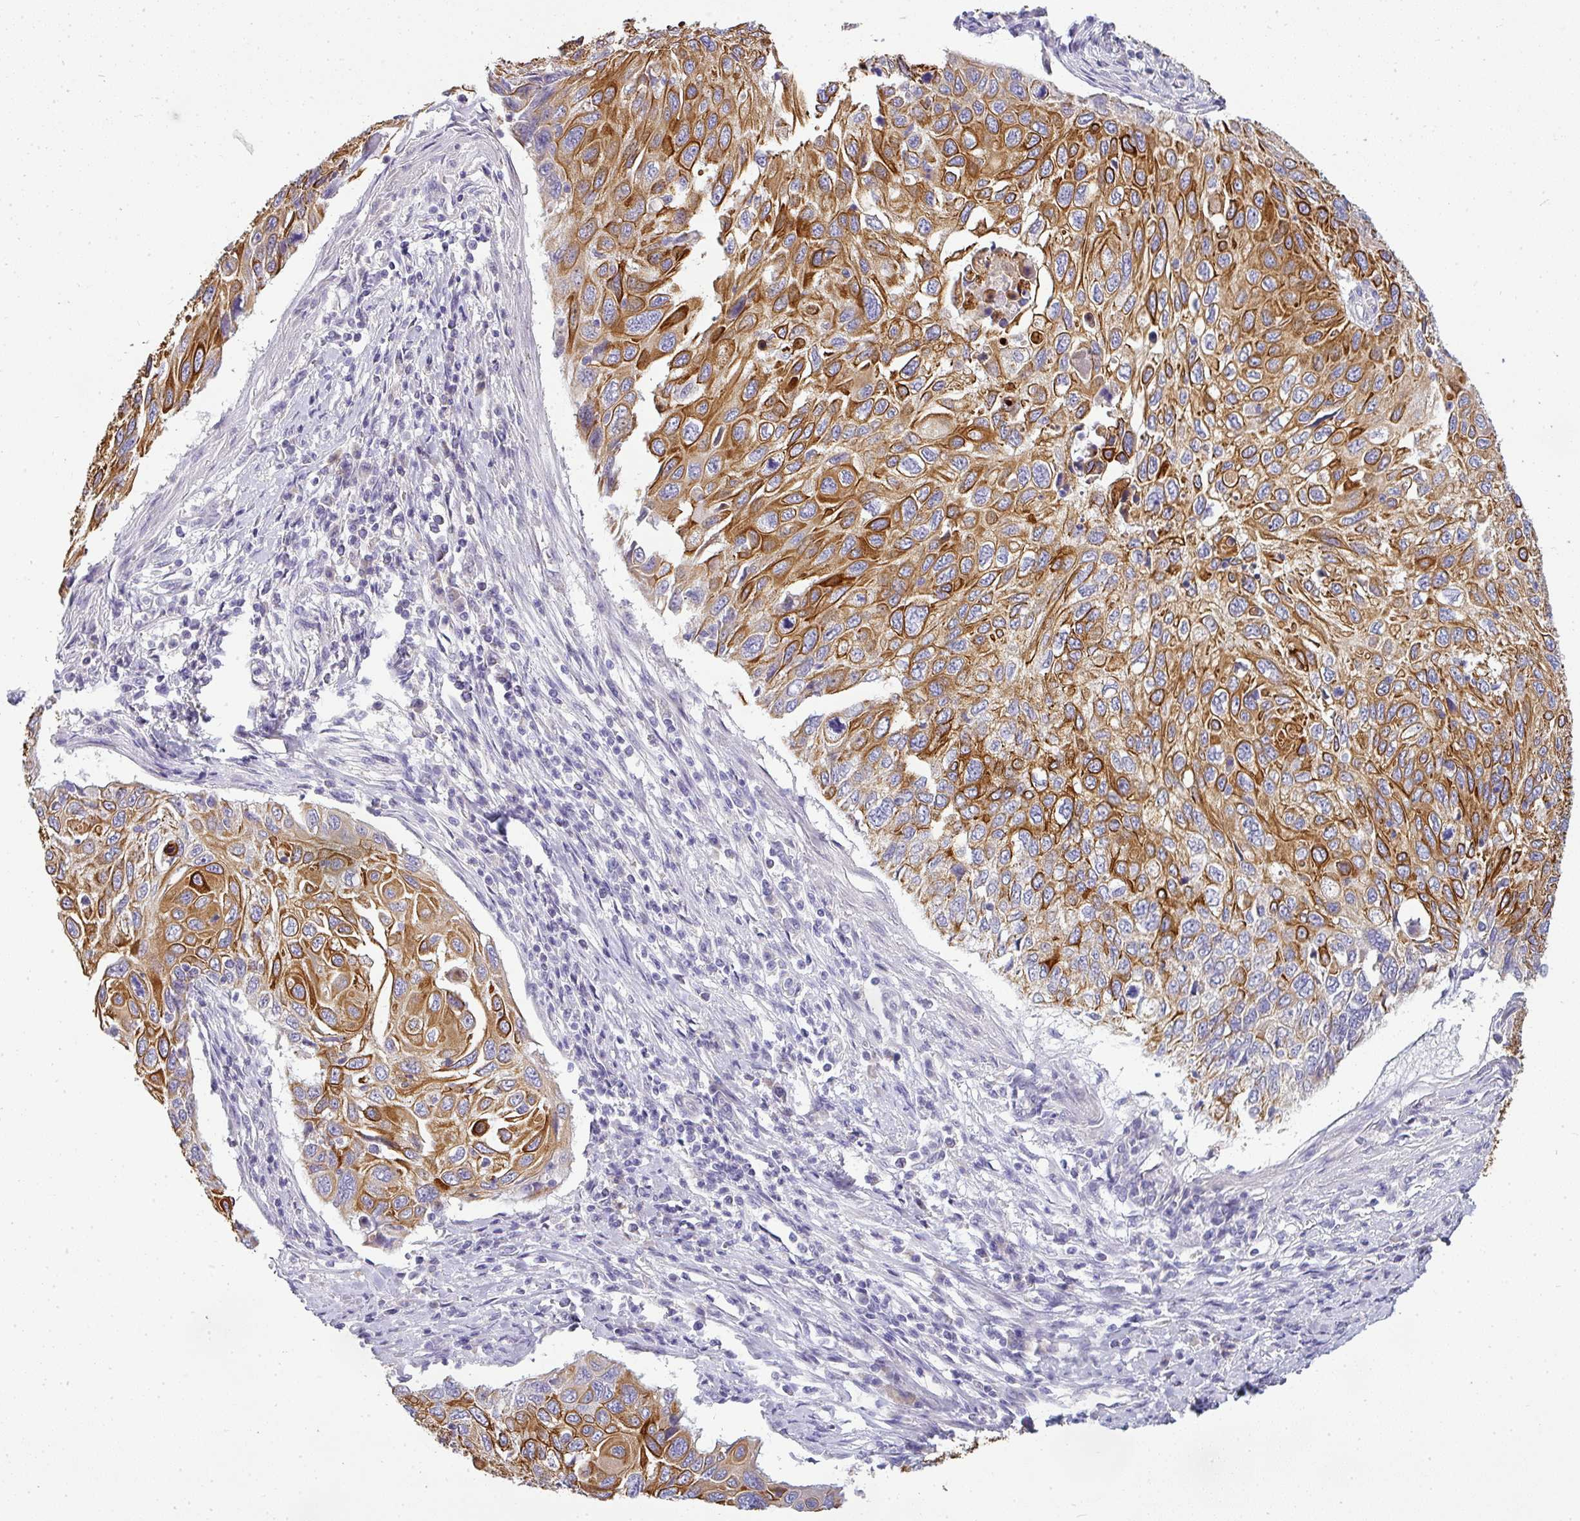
{"staining": {"intensity": "strong", "quantity": ">75%", "location": "cytoplasmic/membranous"}, "tissue": "cervical cancer", "cell_type": "Tumor cells", "image_type": "cancer", "snomed": [{"axis": "morphology", "description": "Squamous cell carcinoma, NOS"}, {"axis": "topography", "description": "Cervix"}], "caption": "Human cervical cancer stained with a brown dye displays strong cytoplasmic/membranous positive staining in approximately >75% of tumor cells.", "gene": "ASXL3", "patient": {"sex": "female", "age": 70}}